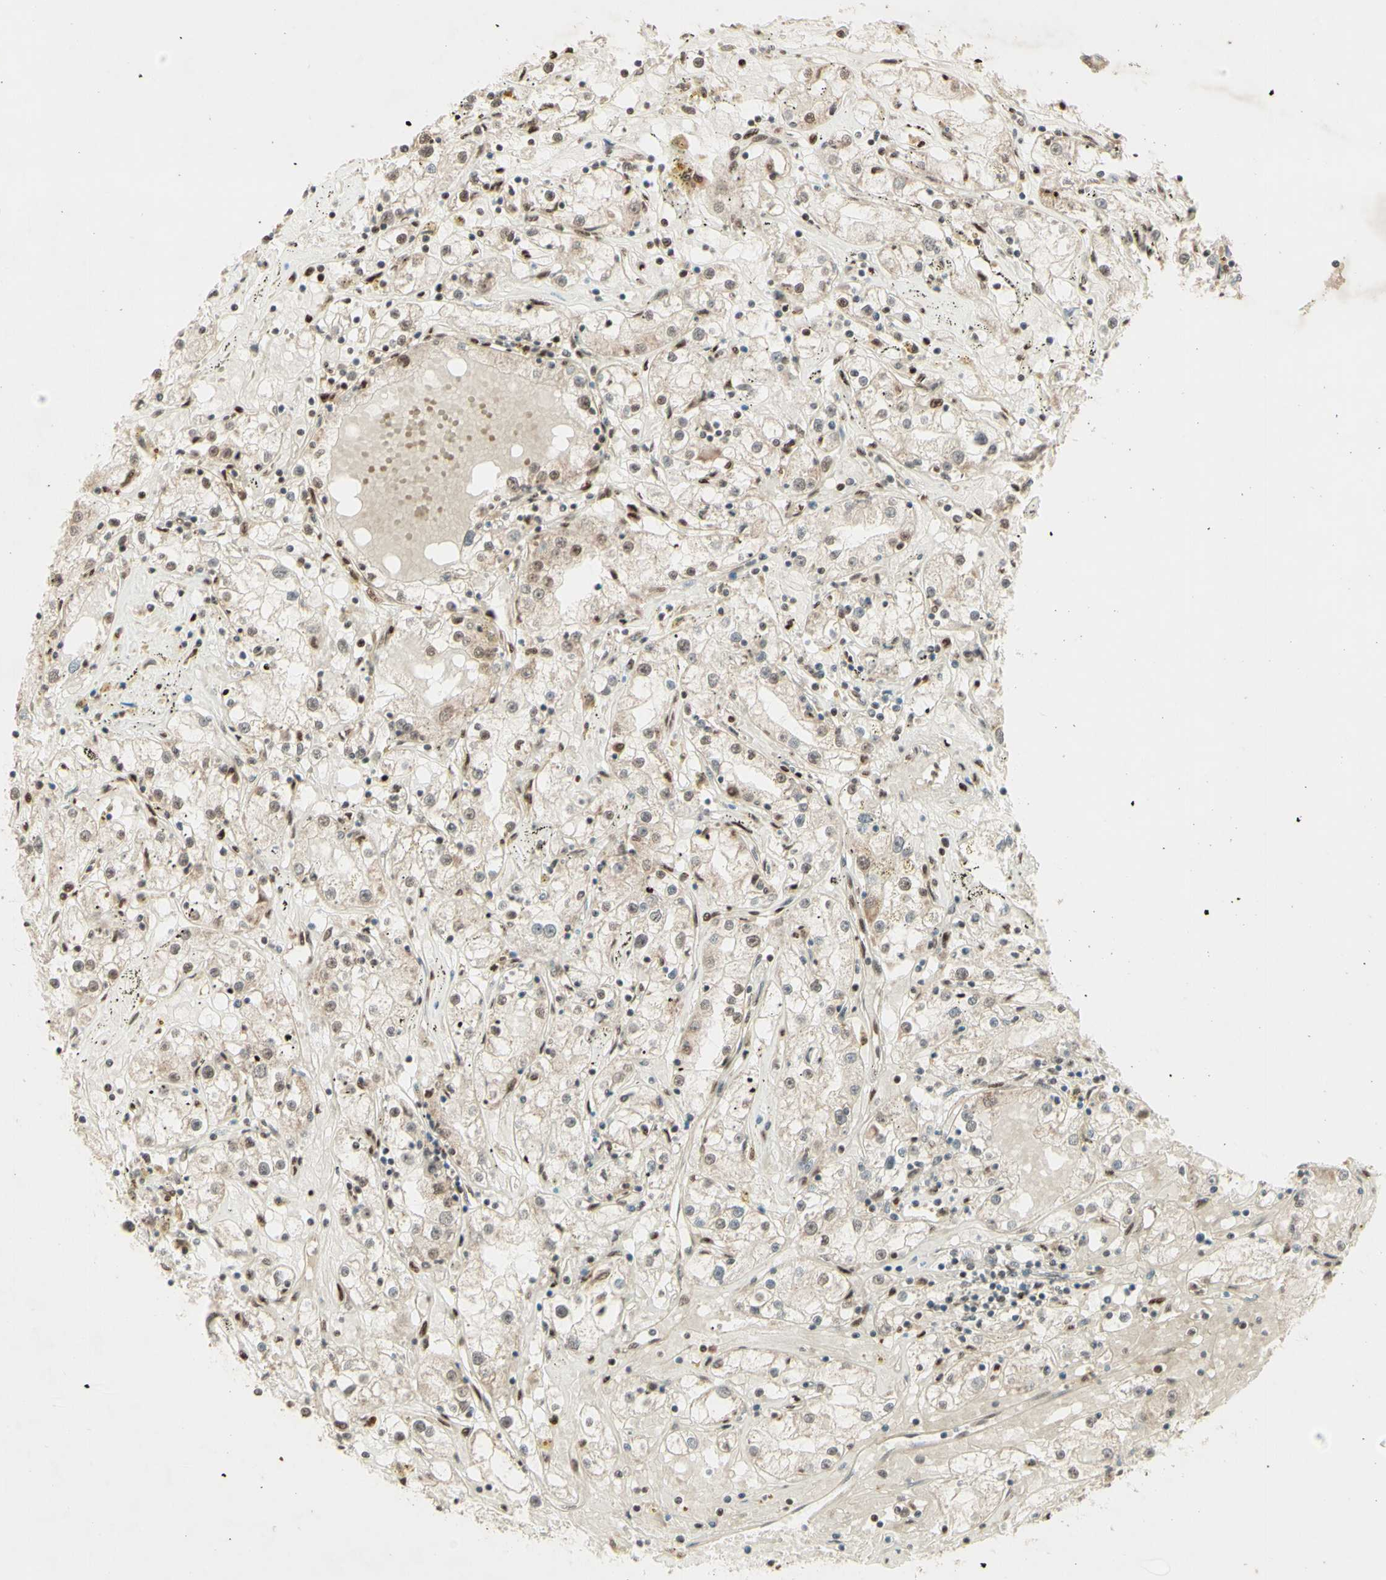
{"staining": {"intensity": "strong", "quantity": "25%-75%", "location": "nuclear"}, "tissue": "renal cancer", "cell_type": "Tumor cells", "image_type": "cancer", "snomed": [{"axis": "morphology", "description": "Adenocarcinoma, NOS"}, {"axis": "topography", "description": "Kidney"}], "caption": "About 25%-75% of tumor cells in renal cancer (adenocarcinoma) show strong nuclear protein staining as visualized by brown immunohistochemical staining.", "gene": "NR3C1", "patient": {"sex": "male", "age": 56}}